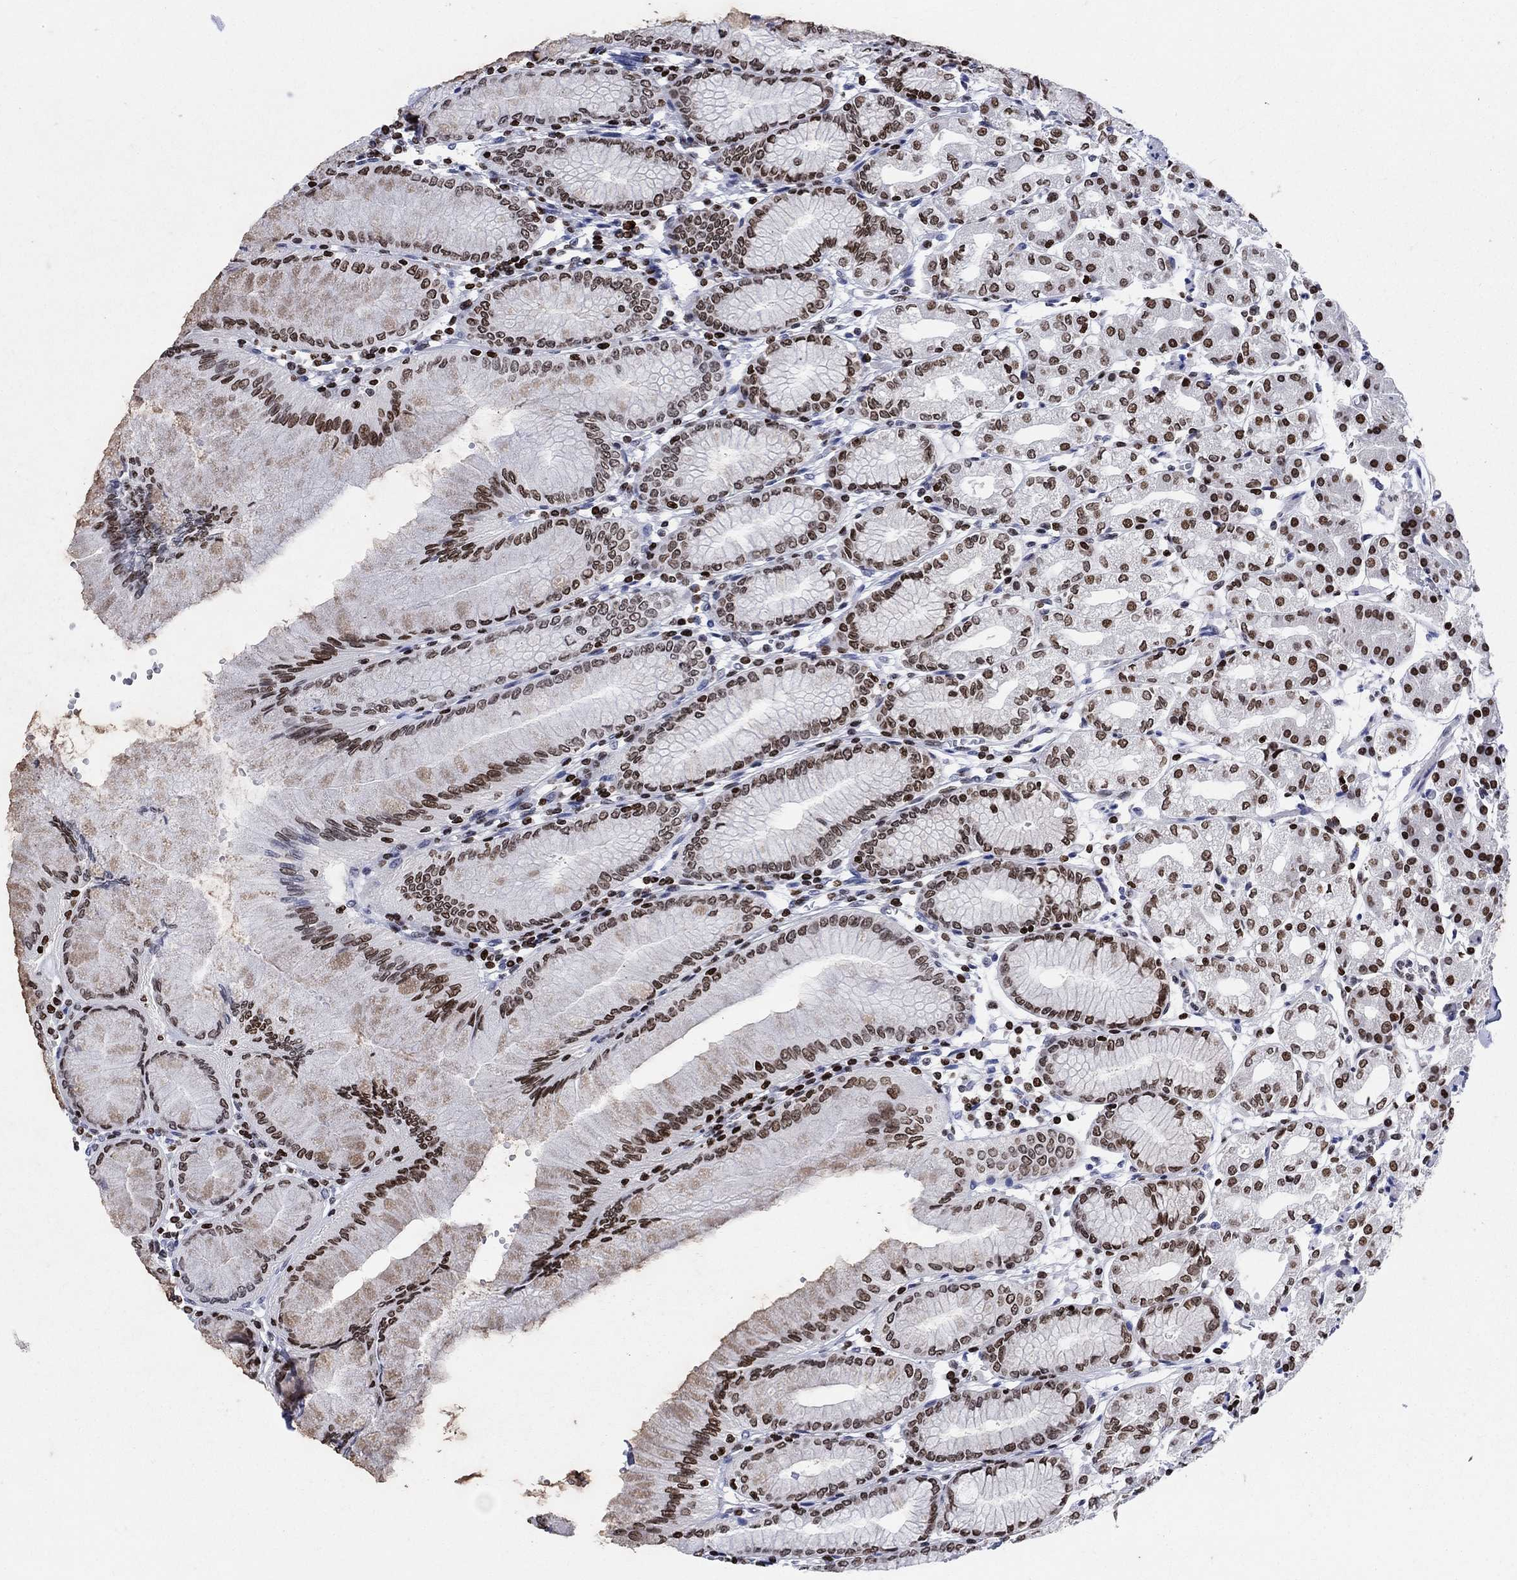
{"staining": {"intensity": "strong", "quantity": "25%-75%", "location": "nuclear"}, "tissue": "stomach", "cell_type": "Glandular cells", "image_type": "normal", "snomed": [{"axis": "morphology", "description": "Normal tissue, NOS"}, {"axis": "topography", "description": "Skeletal muscle"}, {"axis": "topography", "description": "Stomach"}], "caption": "This is an image of immunohistochemistry (IHC) staining of normal stomach, which shows strong staining in the nuclear of glandular cells.", "gene": "HMGA1", "patient": {"sex": "female", "age": 57}}